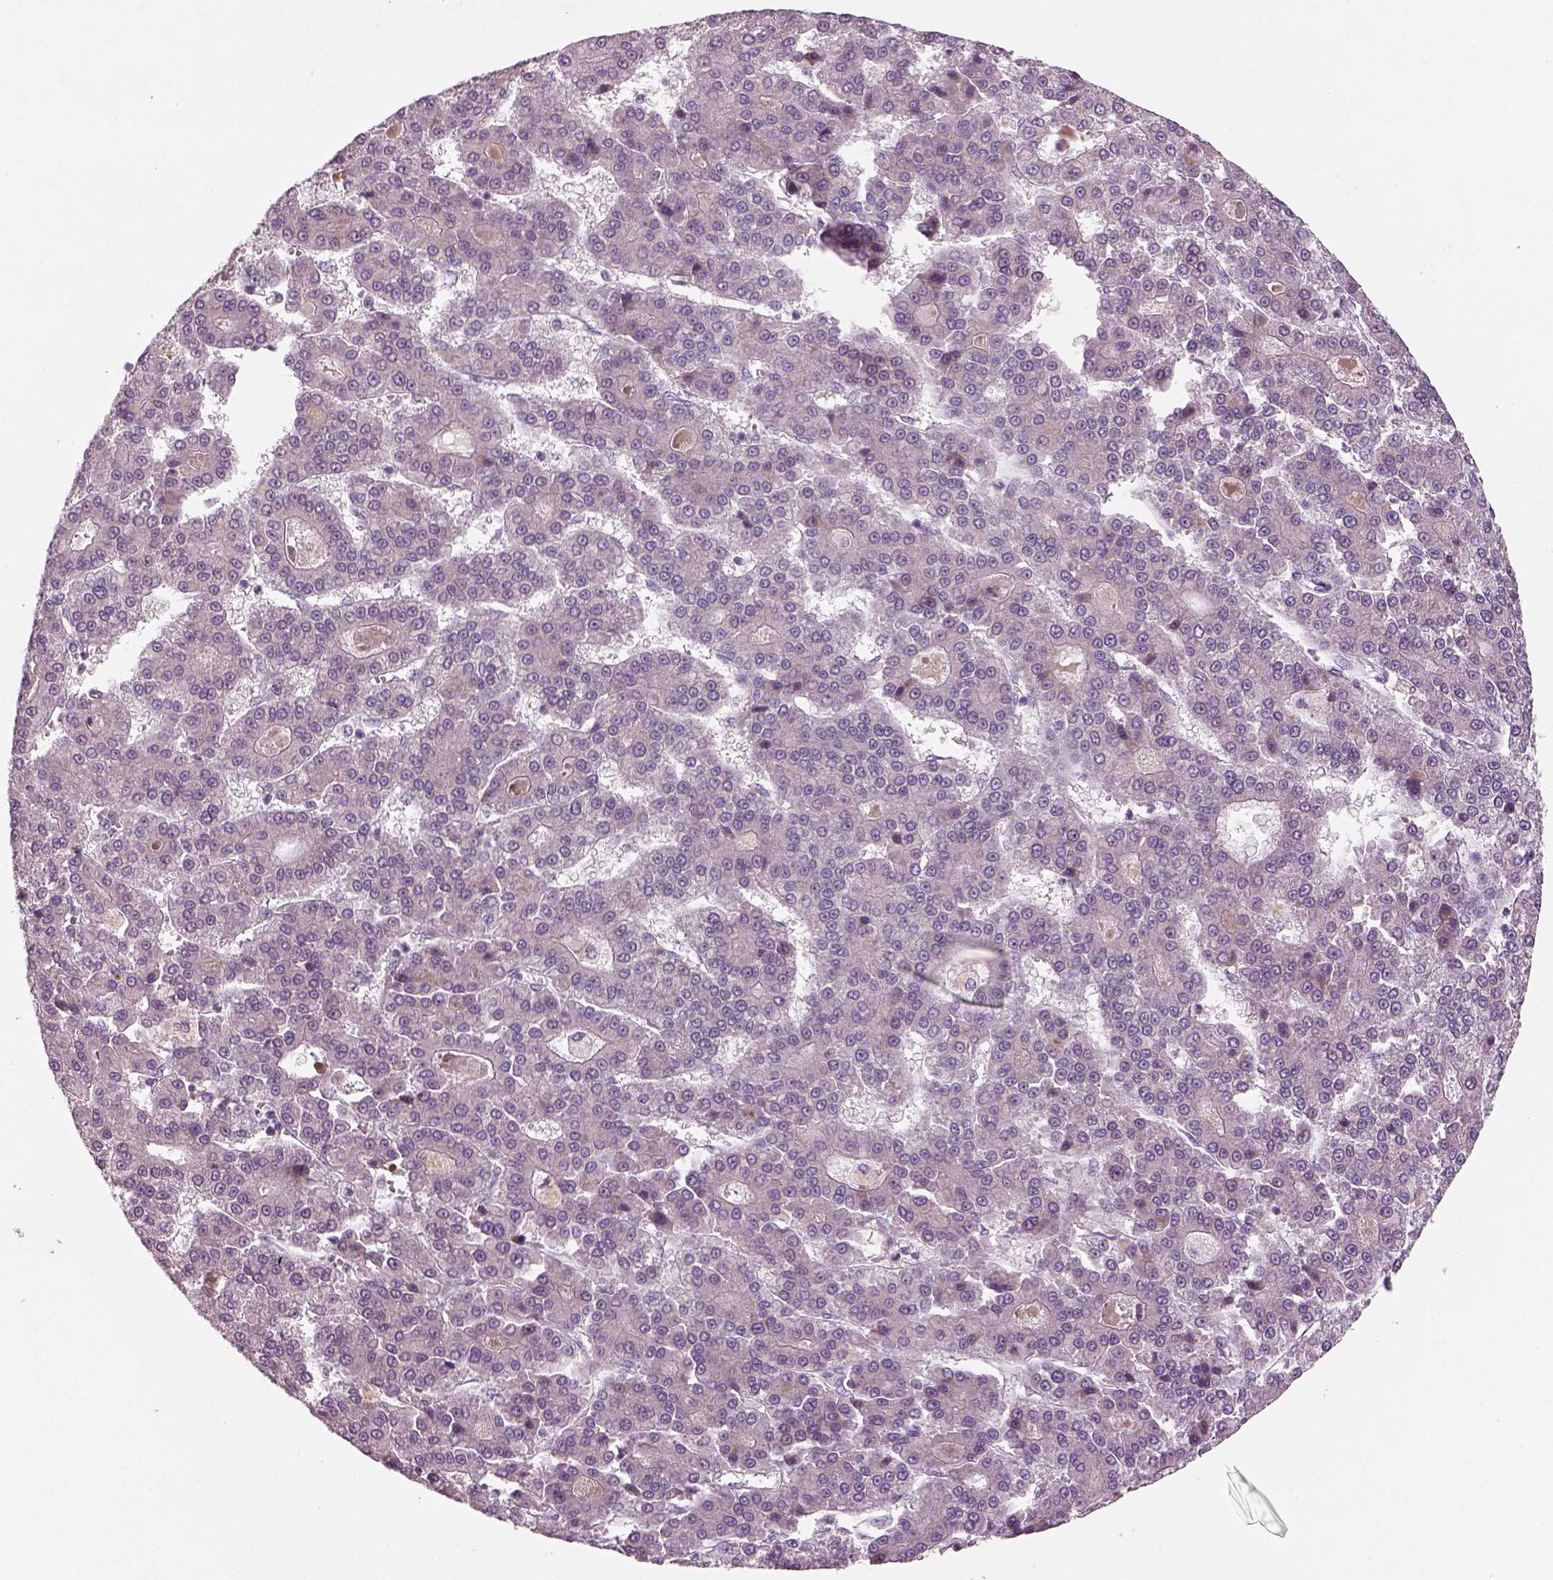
{"staining": {"intensity": "negative", "quantity": "none", "location": "none"}, "tissue": "liver cancer", "cell_type": "Tumor cells", "image_type": "cancer", "snomed": [{"axis": "morphology", "description": "Carcinoma, Hepatocellular, NOS"}, {"axis": "topography", "description": "Liver"}], "caption": "Liver hepatocellular carcinoma was stained to show a protein in brown. There is no significant staining in tumor cells.", "gene": "PENK", "patient": {"sex": "male", "age": 70}}